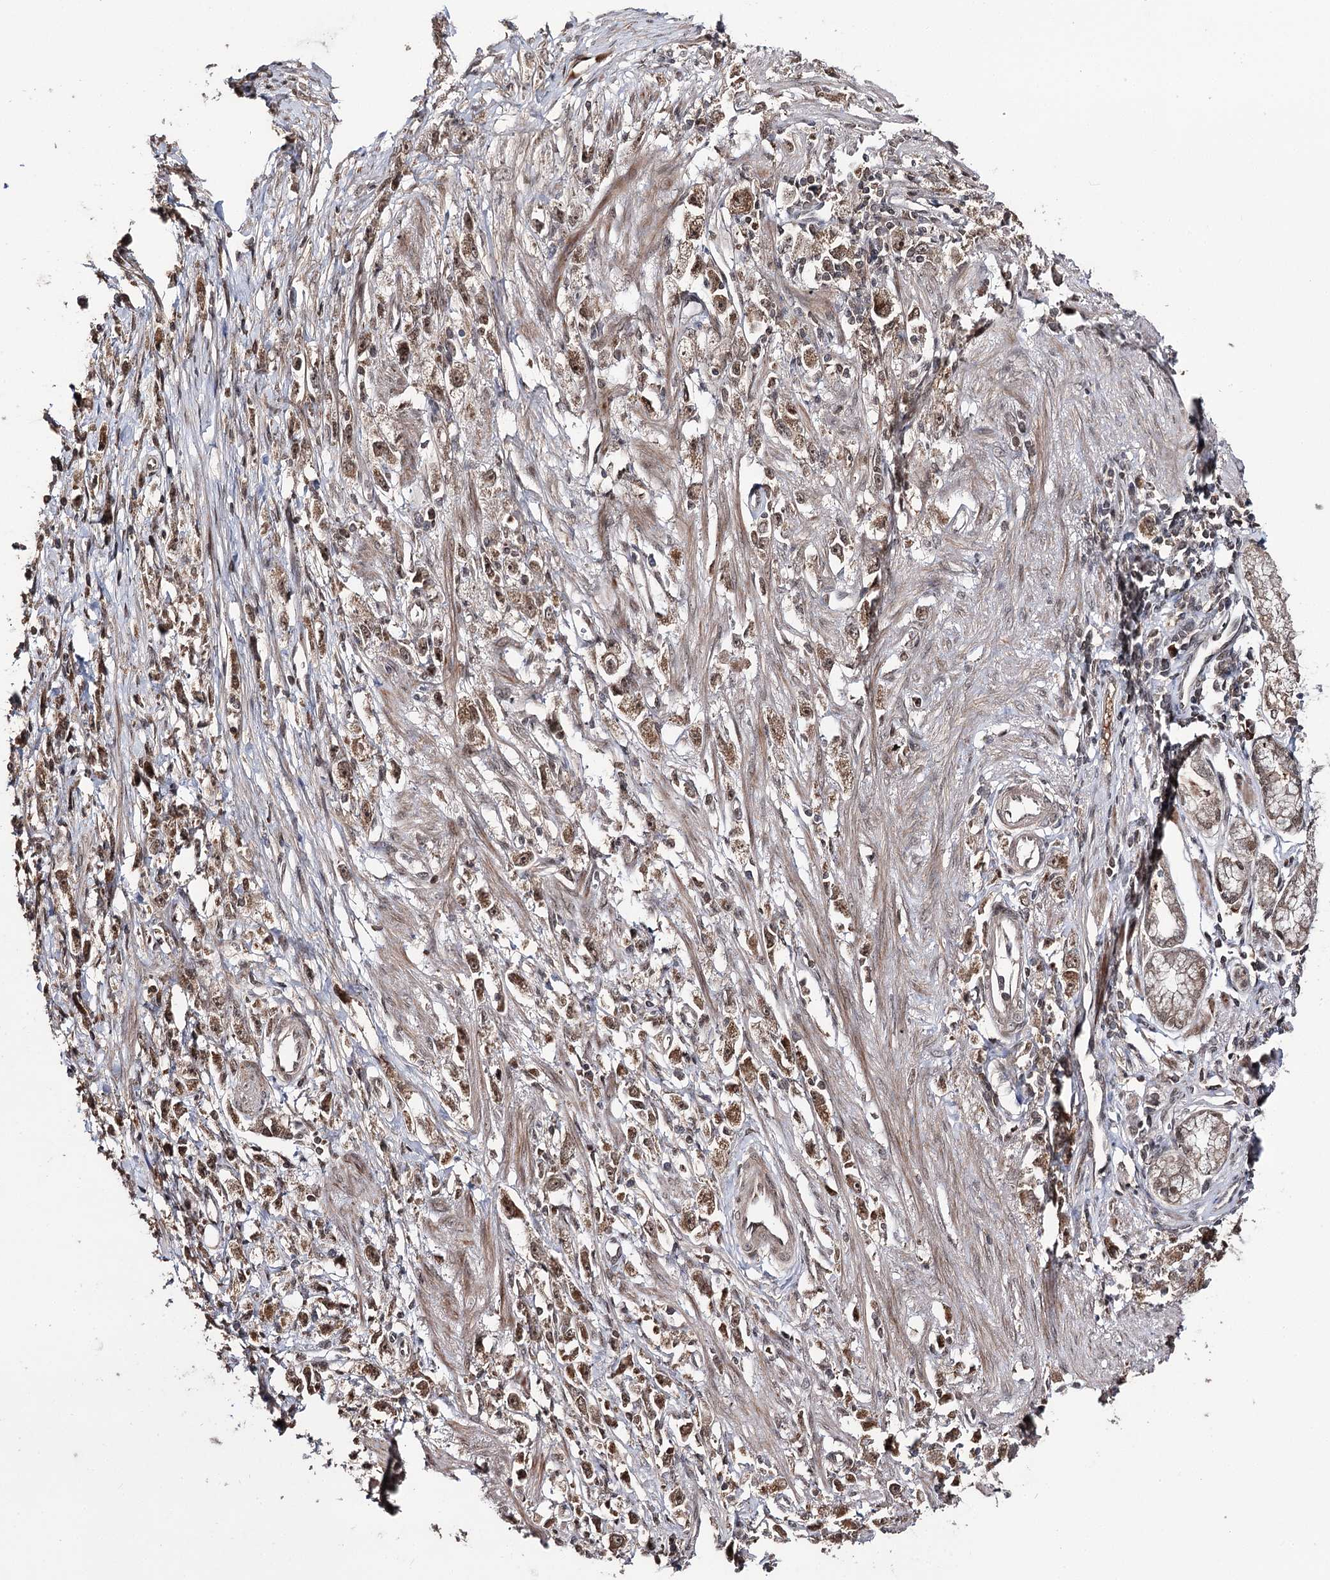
{"staining": {"intensity": "moderate", "quantity": ">75%", "location": "cytoplasmic/membranous,nuclear"}, "tissue": "stomach cancer", "cell_type": "Tumor cells", "image_type": "cancer", "snomed": [{"axis": "morphology", "description": "Adenocarcinoma, NOS"}, {"axis": "topography", "description": "Stomach"}], "caption": "Adenocarcinoma (stomach) tissue shows moderate cytoplasmic/membranous and nuclear staining in approximately >75% of tumor cells", "gene": "FAM53B", "patient": {"sex": "female", "age": 59}}